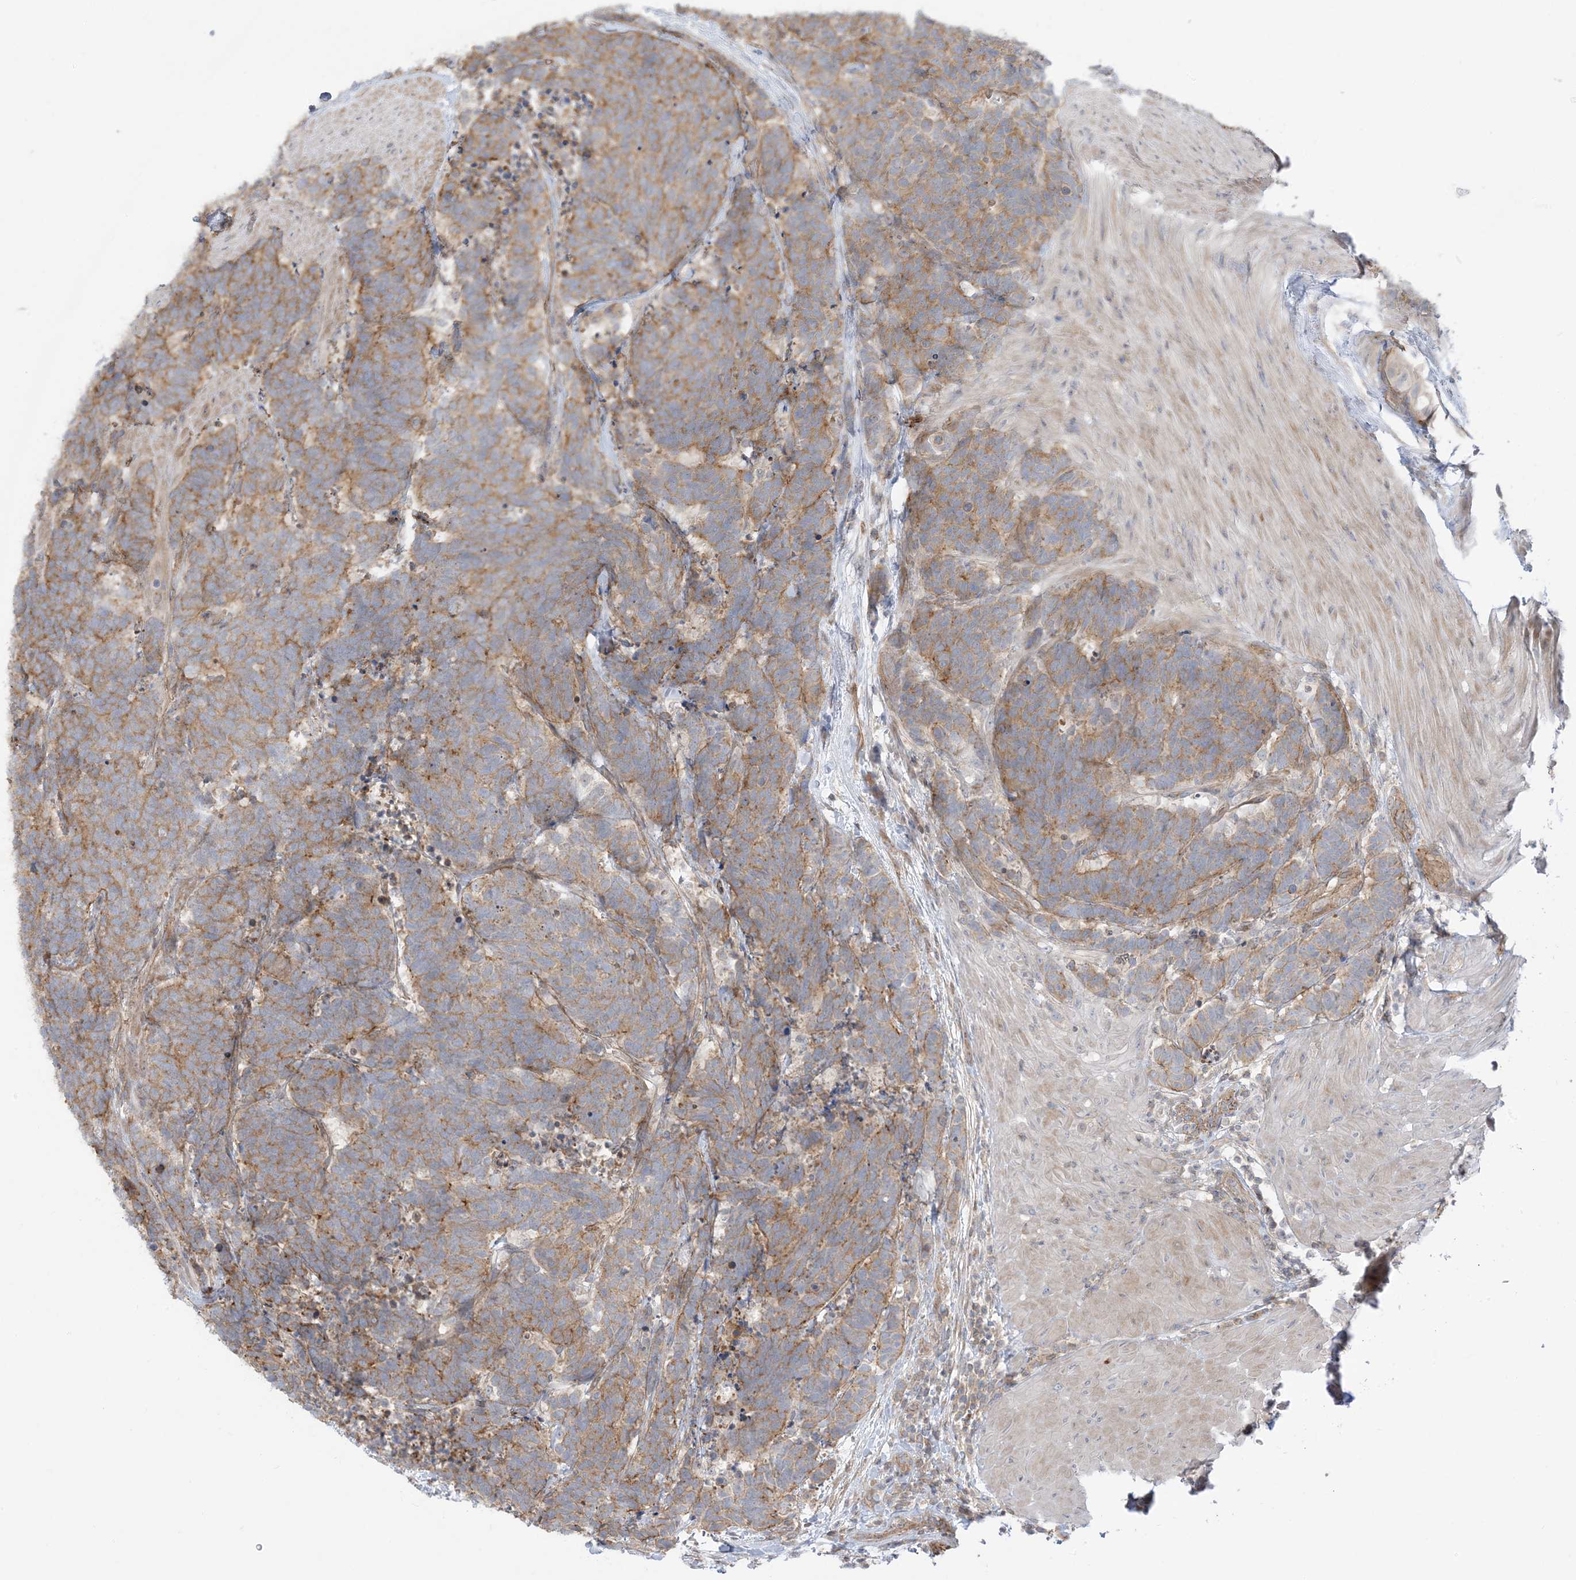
{"staining": {"intensity": "moderate", "quantity": ">75%", "location": "cytoplasmic/membranous"}, "tissue": "carcinoid", "cell_type": "Tumor cells", "image_type": "cancer", "snomed": [{"axis": "morphology", "description": "Carcinoma, NOS"}, {"axis": "morphology", "description": "Carcinoid, malignant, NOS"}, {"axis": "topography", "description": "Urinary bladder"}], "caption": "Protein expression analysis of human carcinoid reveals moderate cytoplasmic/membranous staining in about >75% of tumor cells. (DAB (3,3'-diaminobenzidine) IHC, brown staining for protein, blue staining for nuclei).", "gene": "ICMT", "patient": {"sex": "male", "age": 57}}